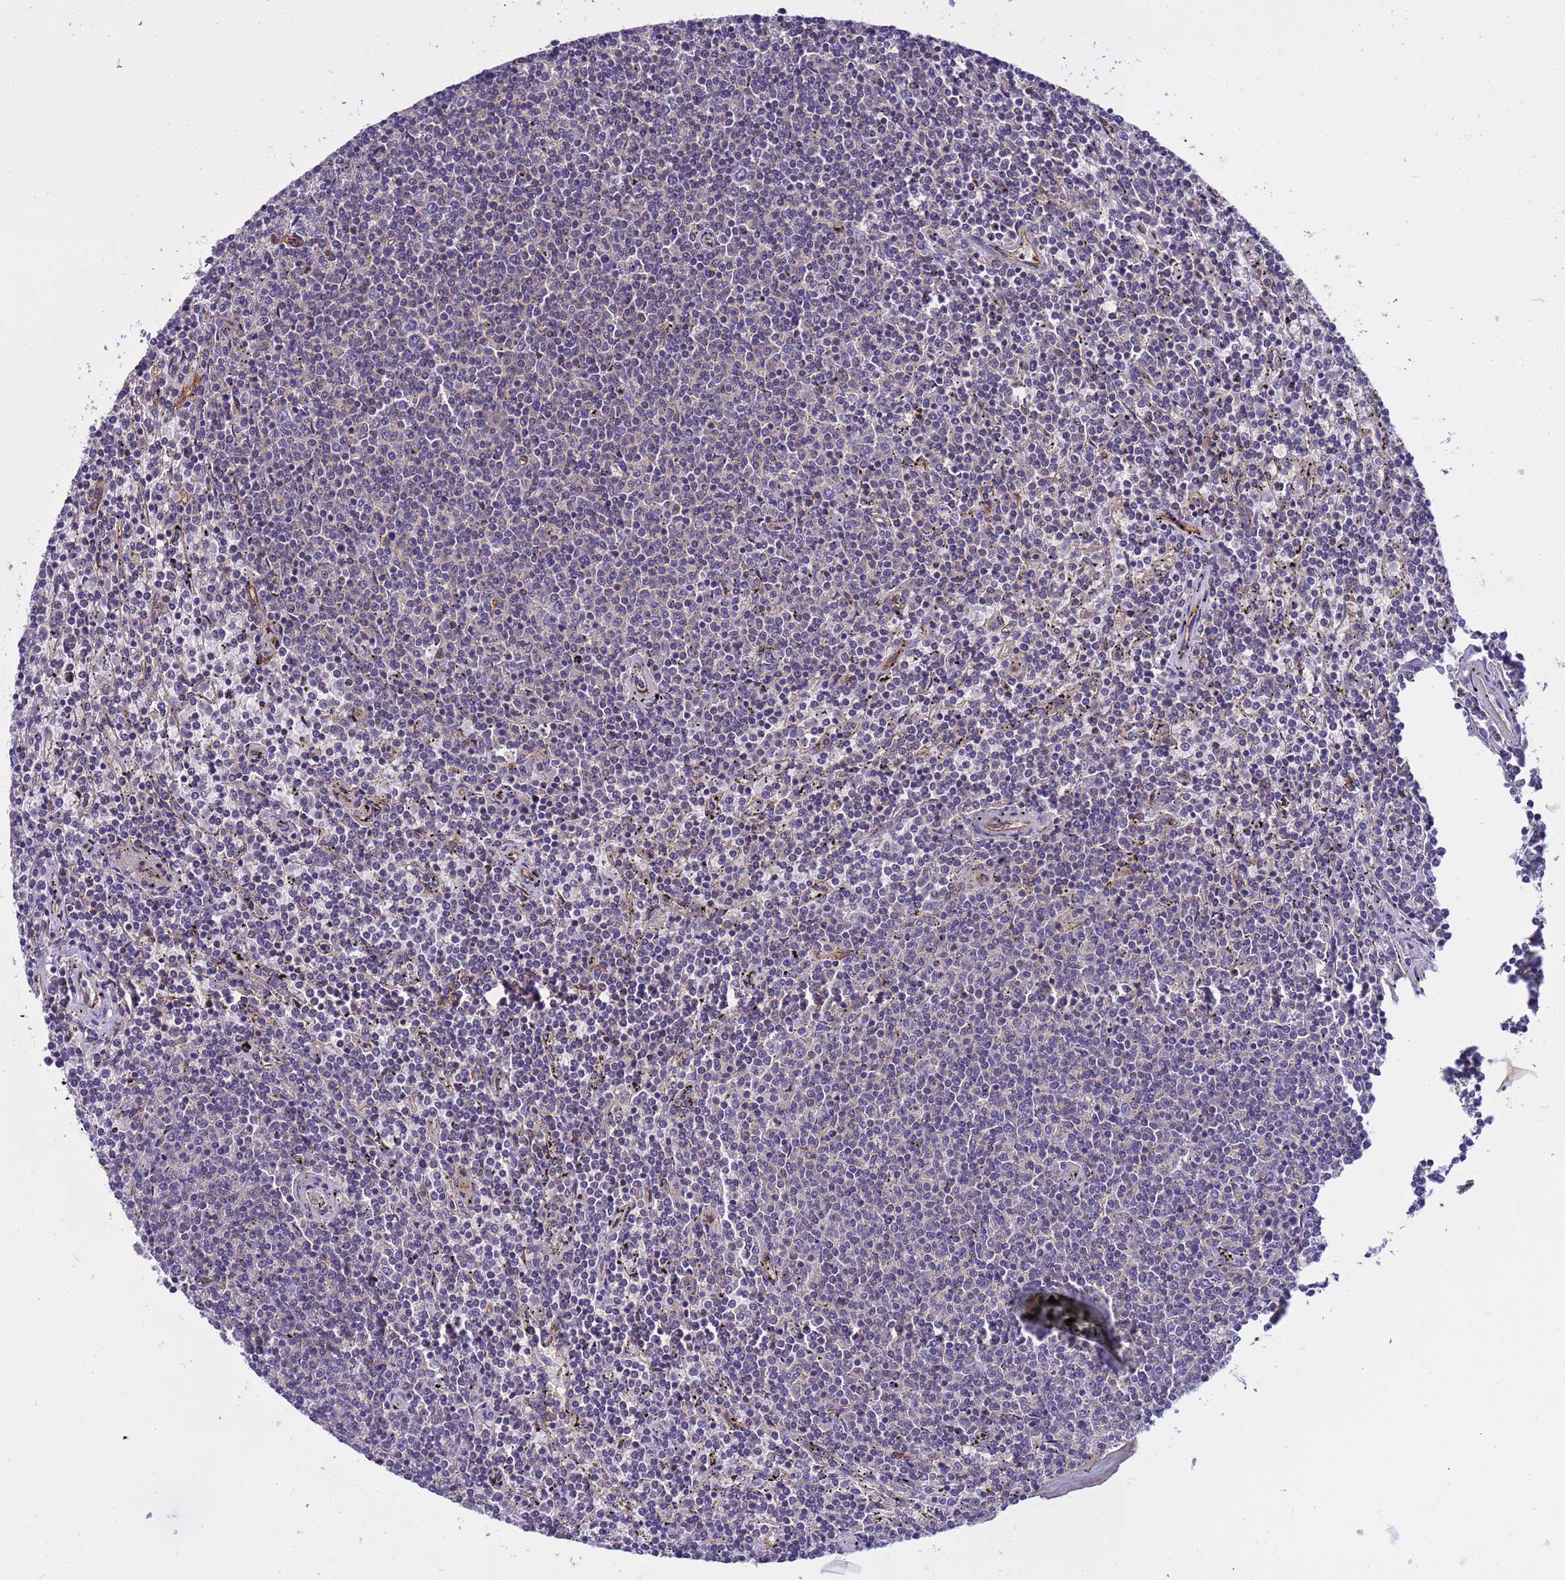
{"staining": {"intensity": "negative", "quantity": "none", "location": "none"}, "tissue": "lymphoma", "cell_type": "Tumor cells", "image_type": "cancer", "snomed": [{"axis": "morphology", "description": "Malignant lymphoma, non-Hodgkin's type, Low grade"}, {"axis": "topography", "description": "Spleen"}], "caption": "High power microscopy histopathology image of an IHC image of lymphoma, revealing no significant expression in tumor cells.", "gene": "SMCO3", "patient": {"sex": "female", "age": 50}}